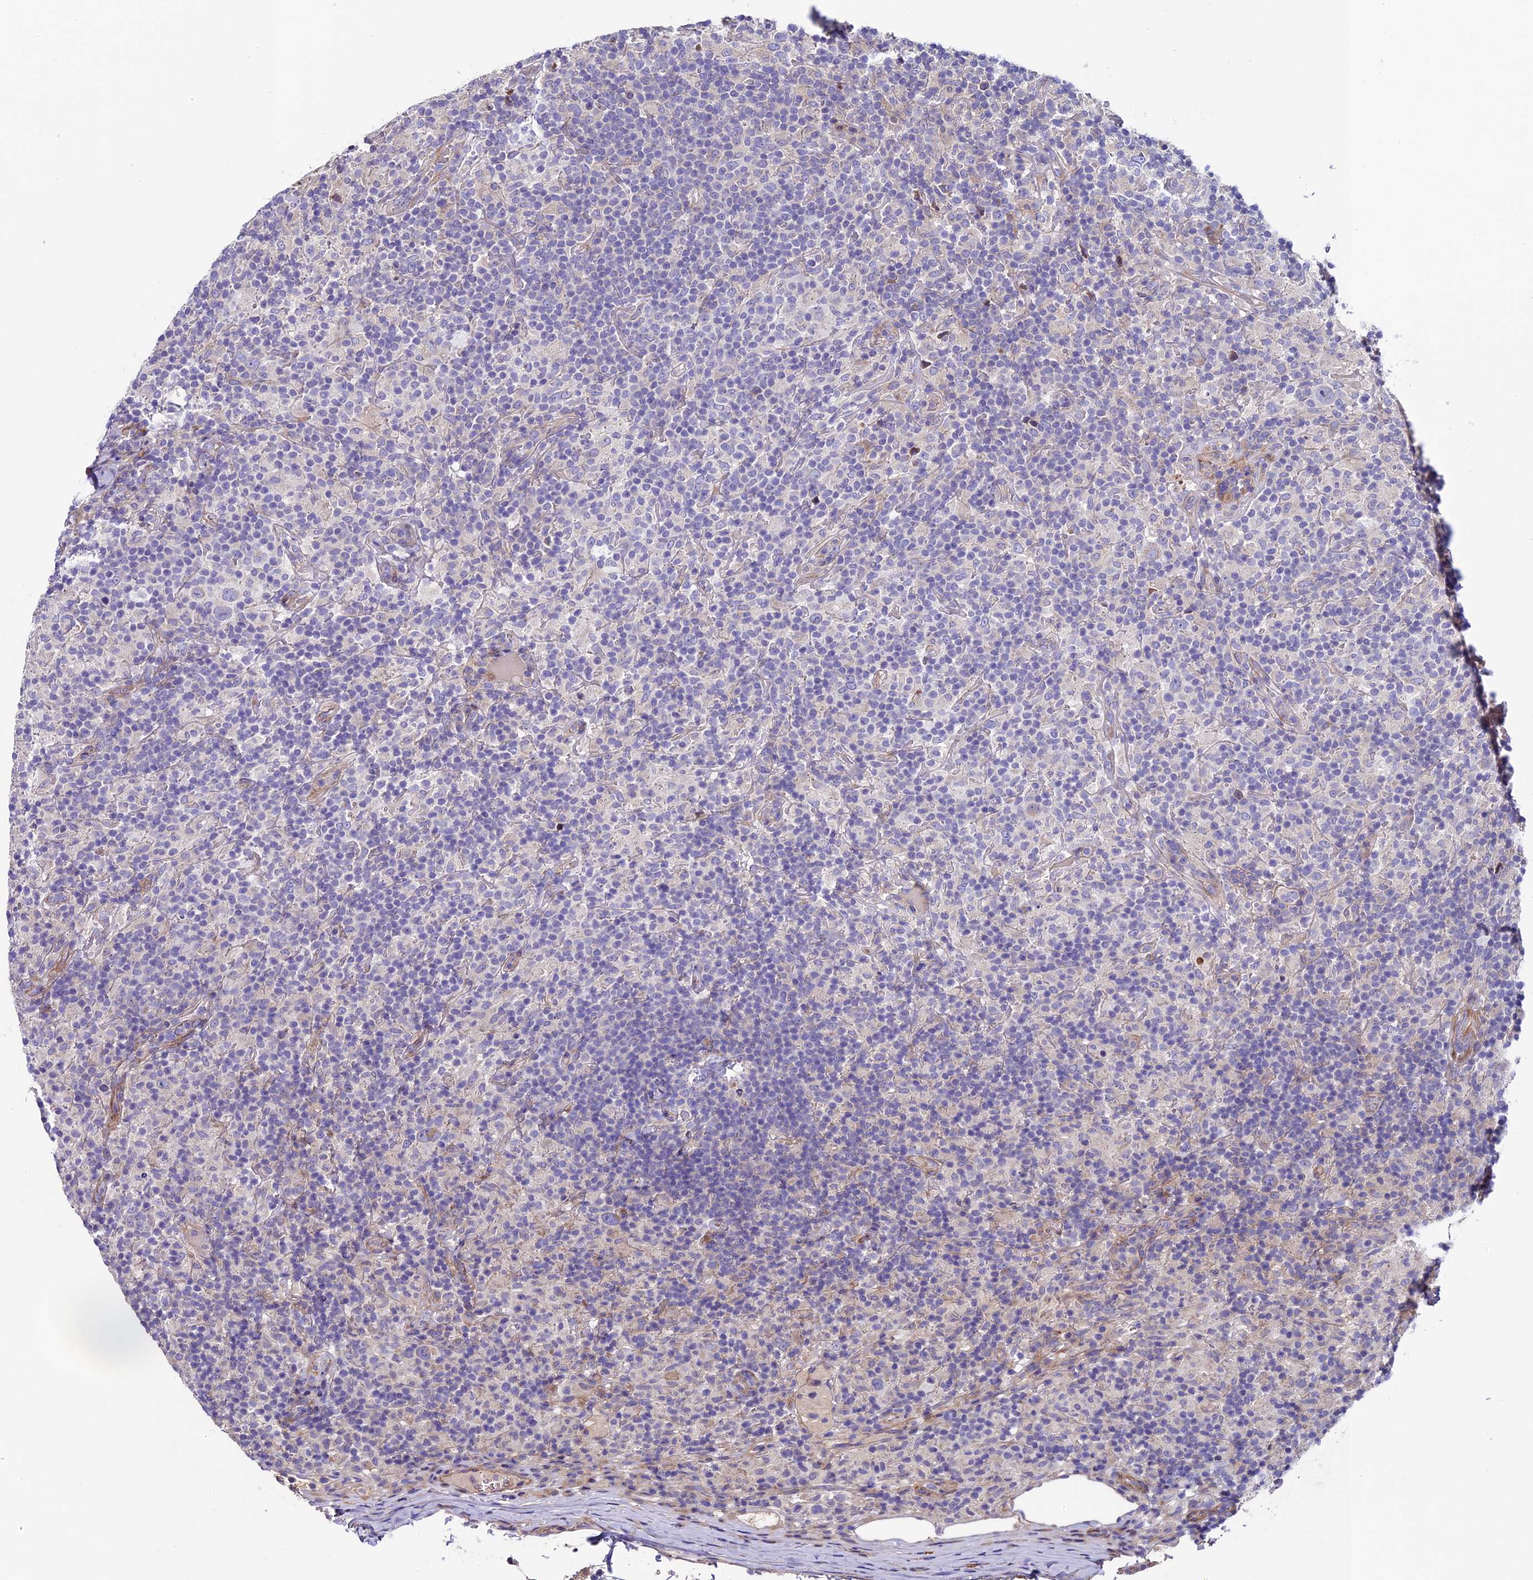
{"staining": {"intensity": "negative", "quantity": "none", "location": "none"}, "tissue": "lymphoma", "cell_type": "Tumor cells", "image_type": "cancer", "snomed": [{"axis": "morphology", "description": "Hodgkin's disease, NOS"}, {"axis": "topography", "description": "Lymph node"}], "caption": "Protein analysis of lymphoma reveals no significant positivity in tumor cells.", "gene": "PIGU", "patient": {"sex": "male", "age": 70}}